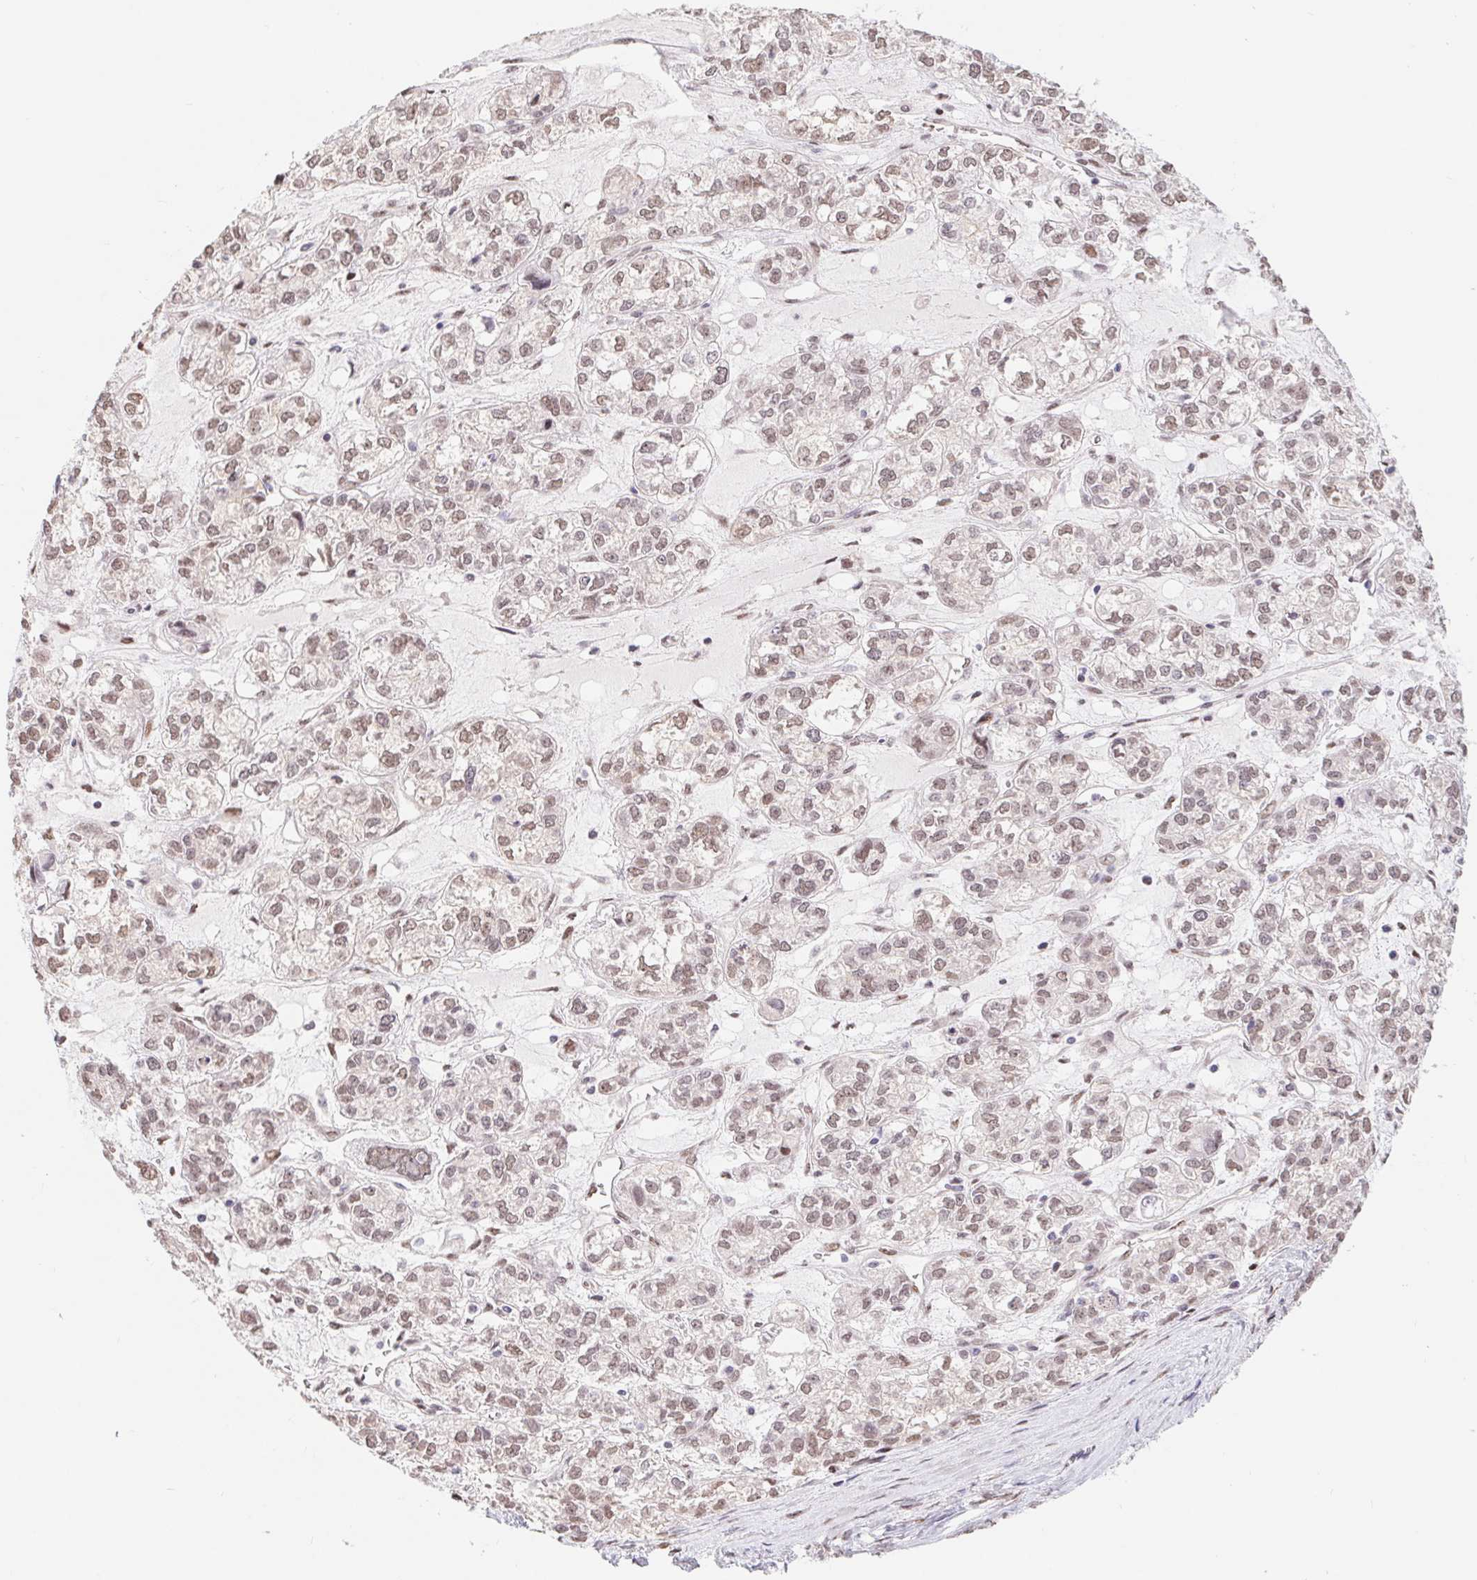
{"staining": {"intensity": "weak", "quantity": "25%-75%", "location": "nuclear"}, "tissue": "ovarian cancer", "cell_type": "Tumor cells", "image_type": "cancer", "snomed": [{"axis": "morphology", "description": "Carcinoma, endometroid"}, {"axis": "topography", "description": "Ovary"}], "caption": "Immunohistochemical staining of human ovarian cancer shows weak nuclear protein staining in approximately 25%-75% of tumor cells.", "gene": "CAND1", "patient": {"sex": "female", "age": 64}}